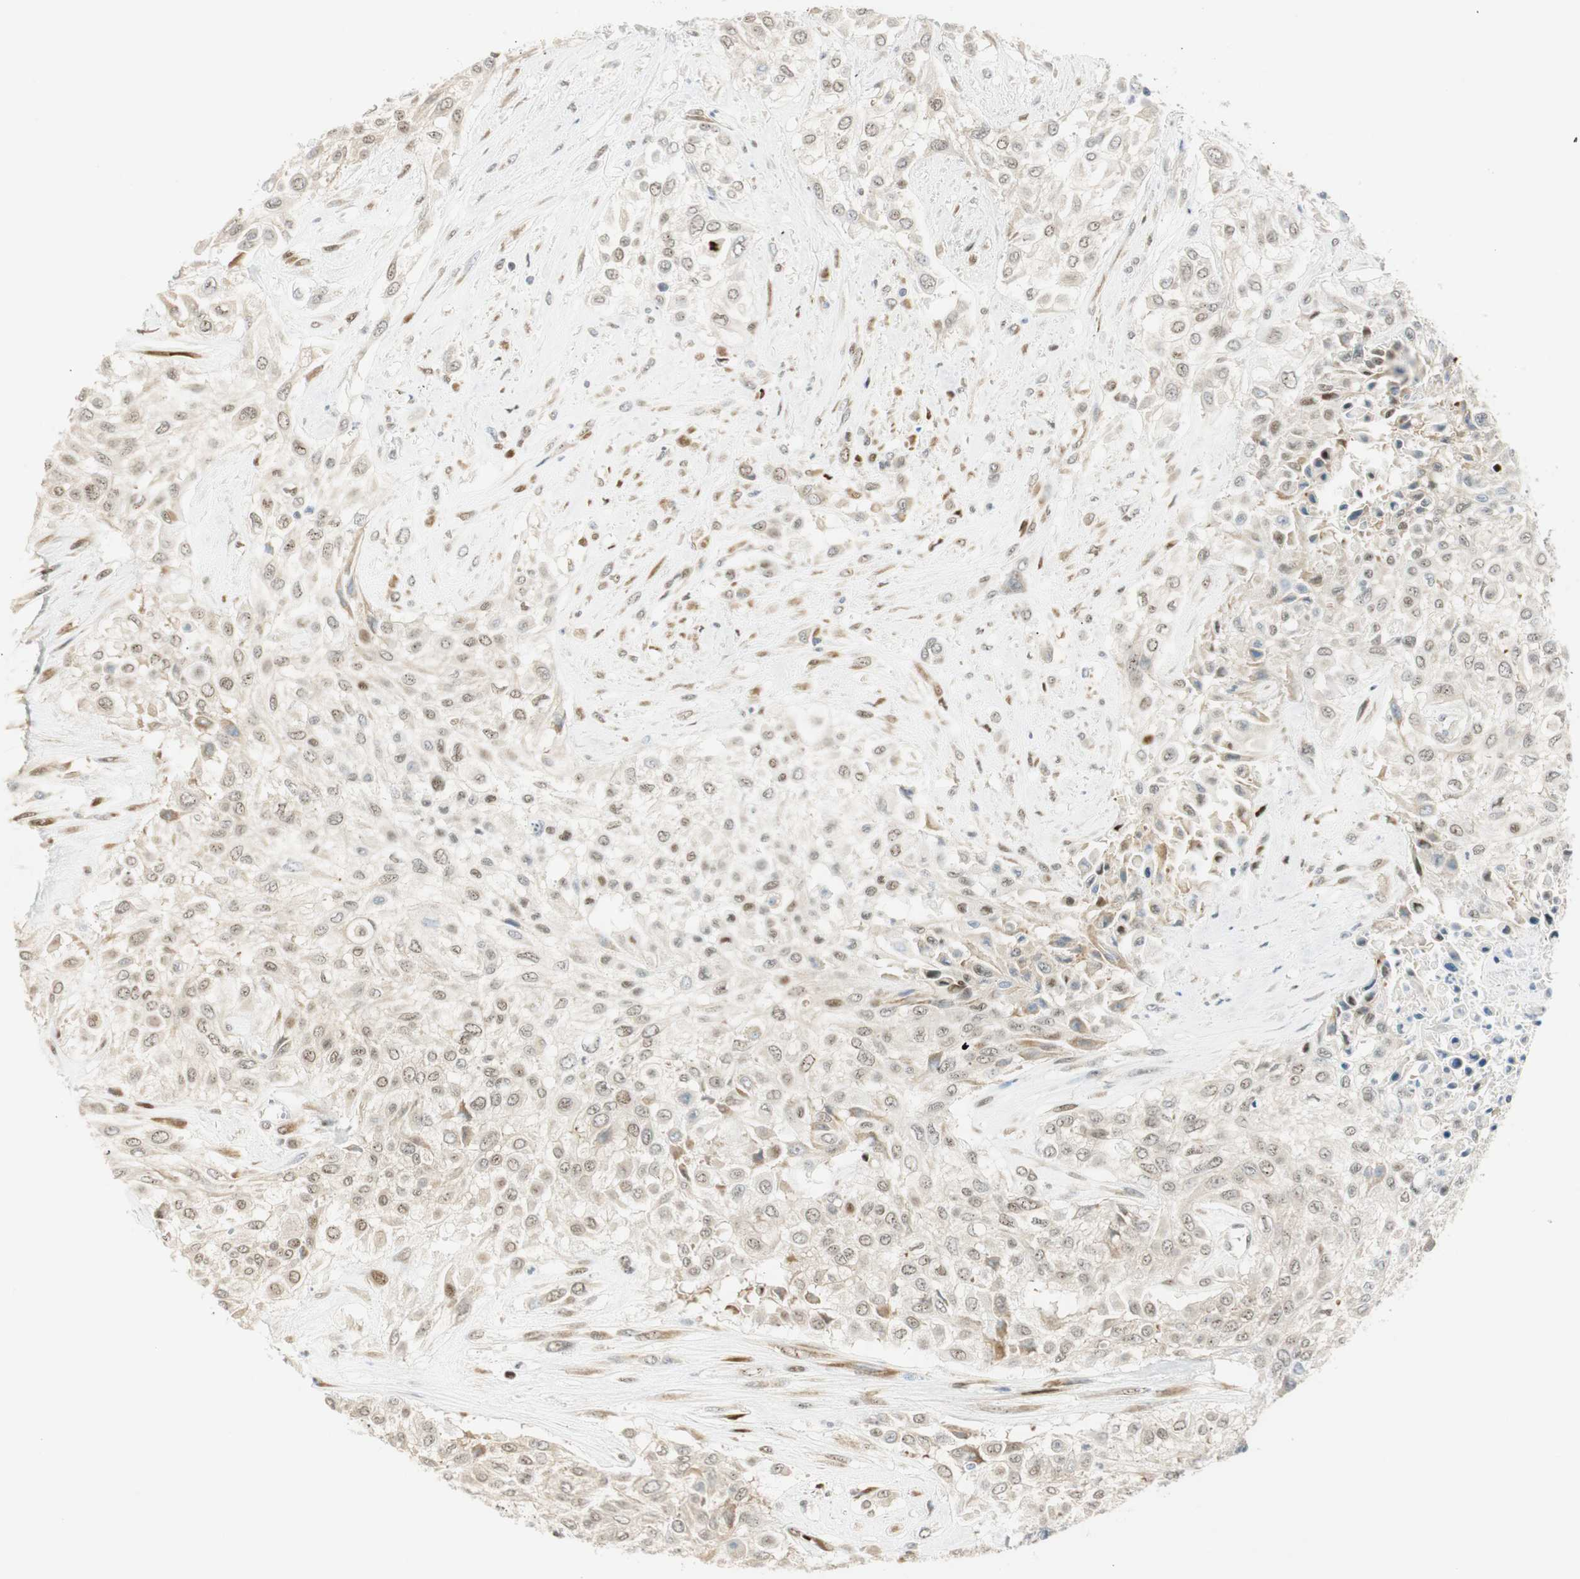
{"staining": {"intensity": "weak", "quantity": "<25%", "location": "nuclear"}, "tissue": "urothelial cancer", "cell_type": "Tumor cells", "image_type": "cancer", "snomed": [{"axis": "morphology", "description": "Urothelial carcinoma, High grade"}, {"axis": "topography", "description": "Urinary bladder"}], "caption": "Urothelial cancer stained for a protein using immunohistochemistry reveals no positivity tumor cells.", "gene": "MSX2", "patient": {"sex": "male", "age": 57}}